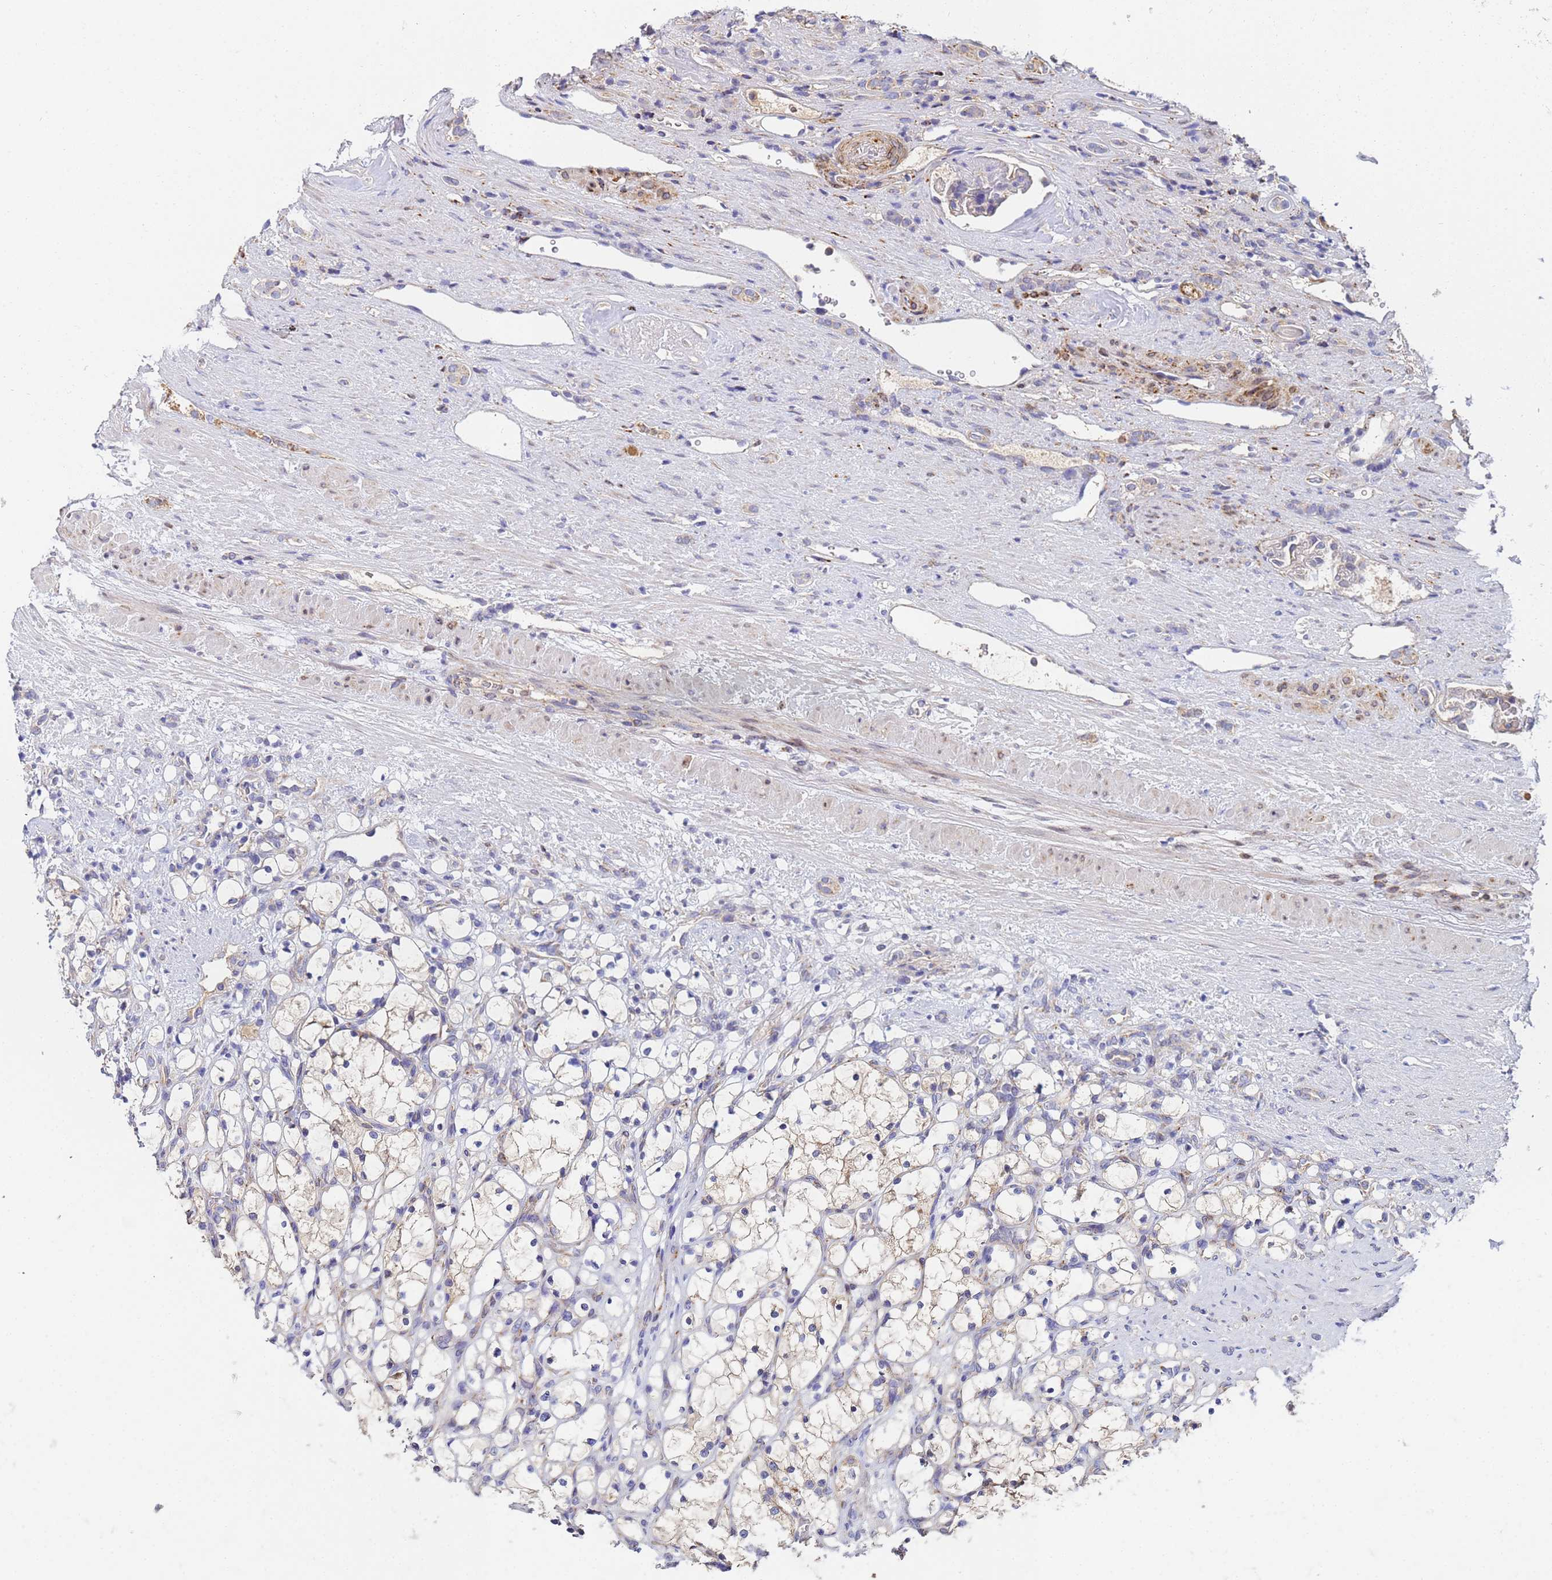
{"staining": {"intensity": "weak", "quantity": "<25%", "location": "cytoplasmic/membranous"}, "tissue": "renal cancer", "cell_type": "Tumor cells", "image_type": "cancer", "snomed": [{"axis": "morphology", "description": "Adenocarcinoma, NOS"}, {"axis": "topography", "description": "Kidney"}], "caption": "The histopathology image reveals no staining of tumor cells in renal cancer (adenocarcinoma).", "gene": "C5orf34", "patient": {"sex": "female", "age": 69}}